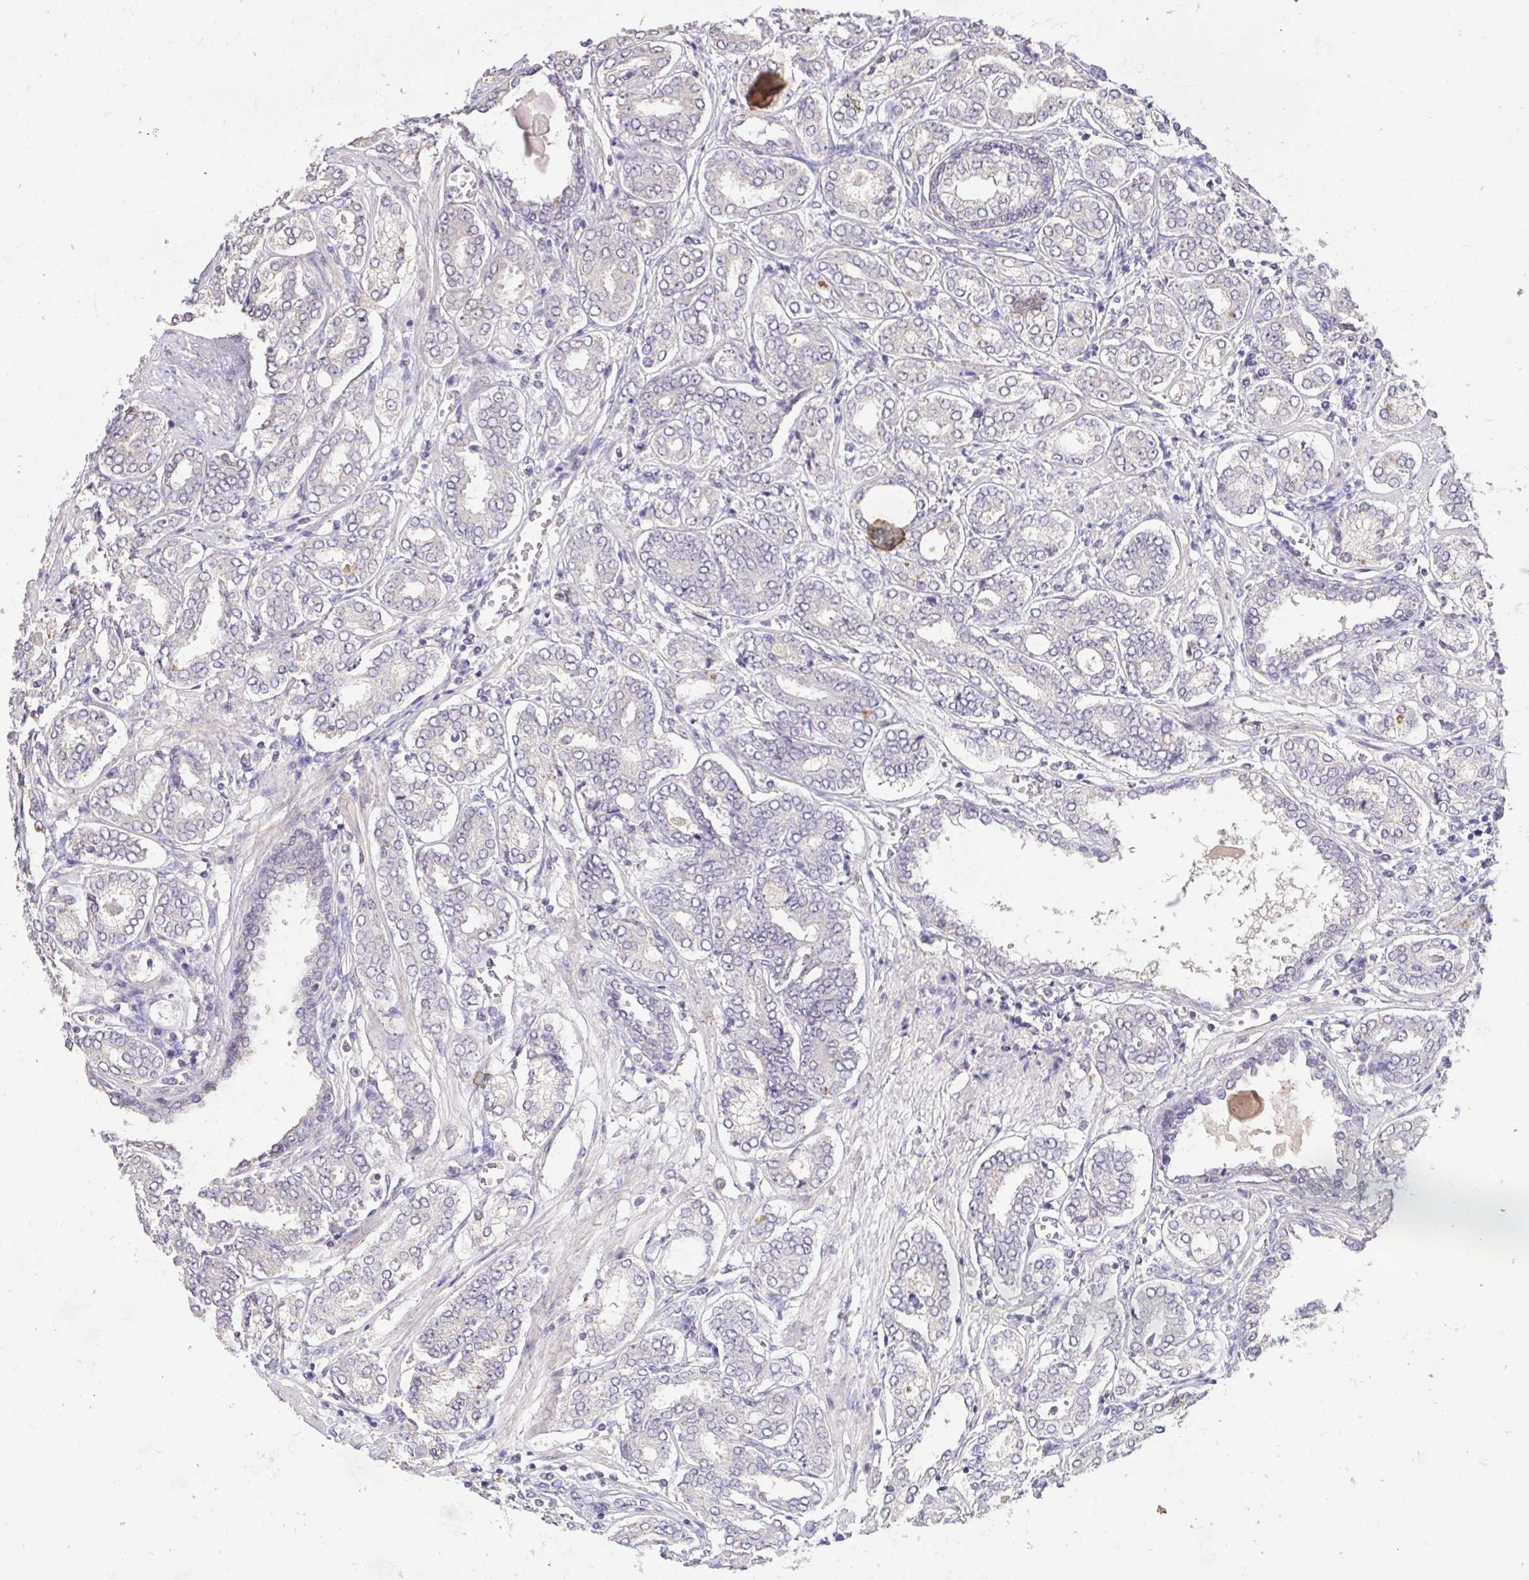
{"staining": {"intensity": "negative", "quantity": "none", "location": "none"}, "tissue": "prostate cancer", "cell_type": "Tumor cells", "image_type": "cancer", "snomed": [{"axis": "morphology", "description": "Adenocarcinoma, High grade"}, {"axis": "topography", "description": "Prostate"}], "caption": "The photomicrograph demonstrates no staining of tumor cells in prostate cancer (adenocarcinoma (high-grade)).", "gene": "C19orf54", "patient": {"sex": "male", "age": 72}}